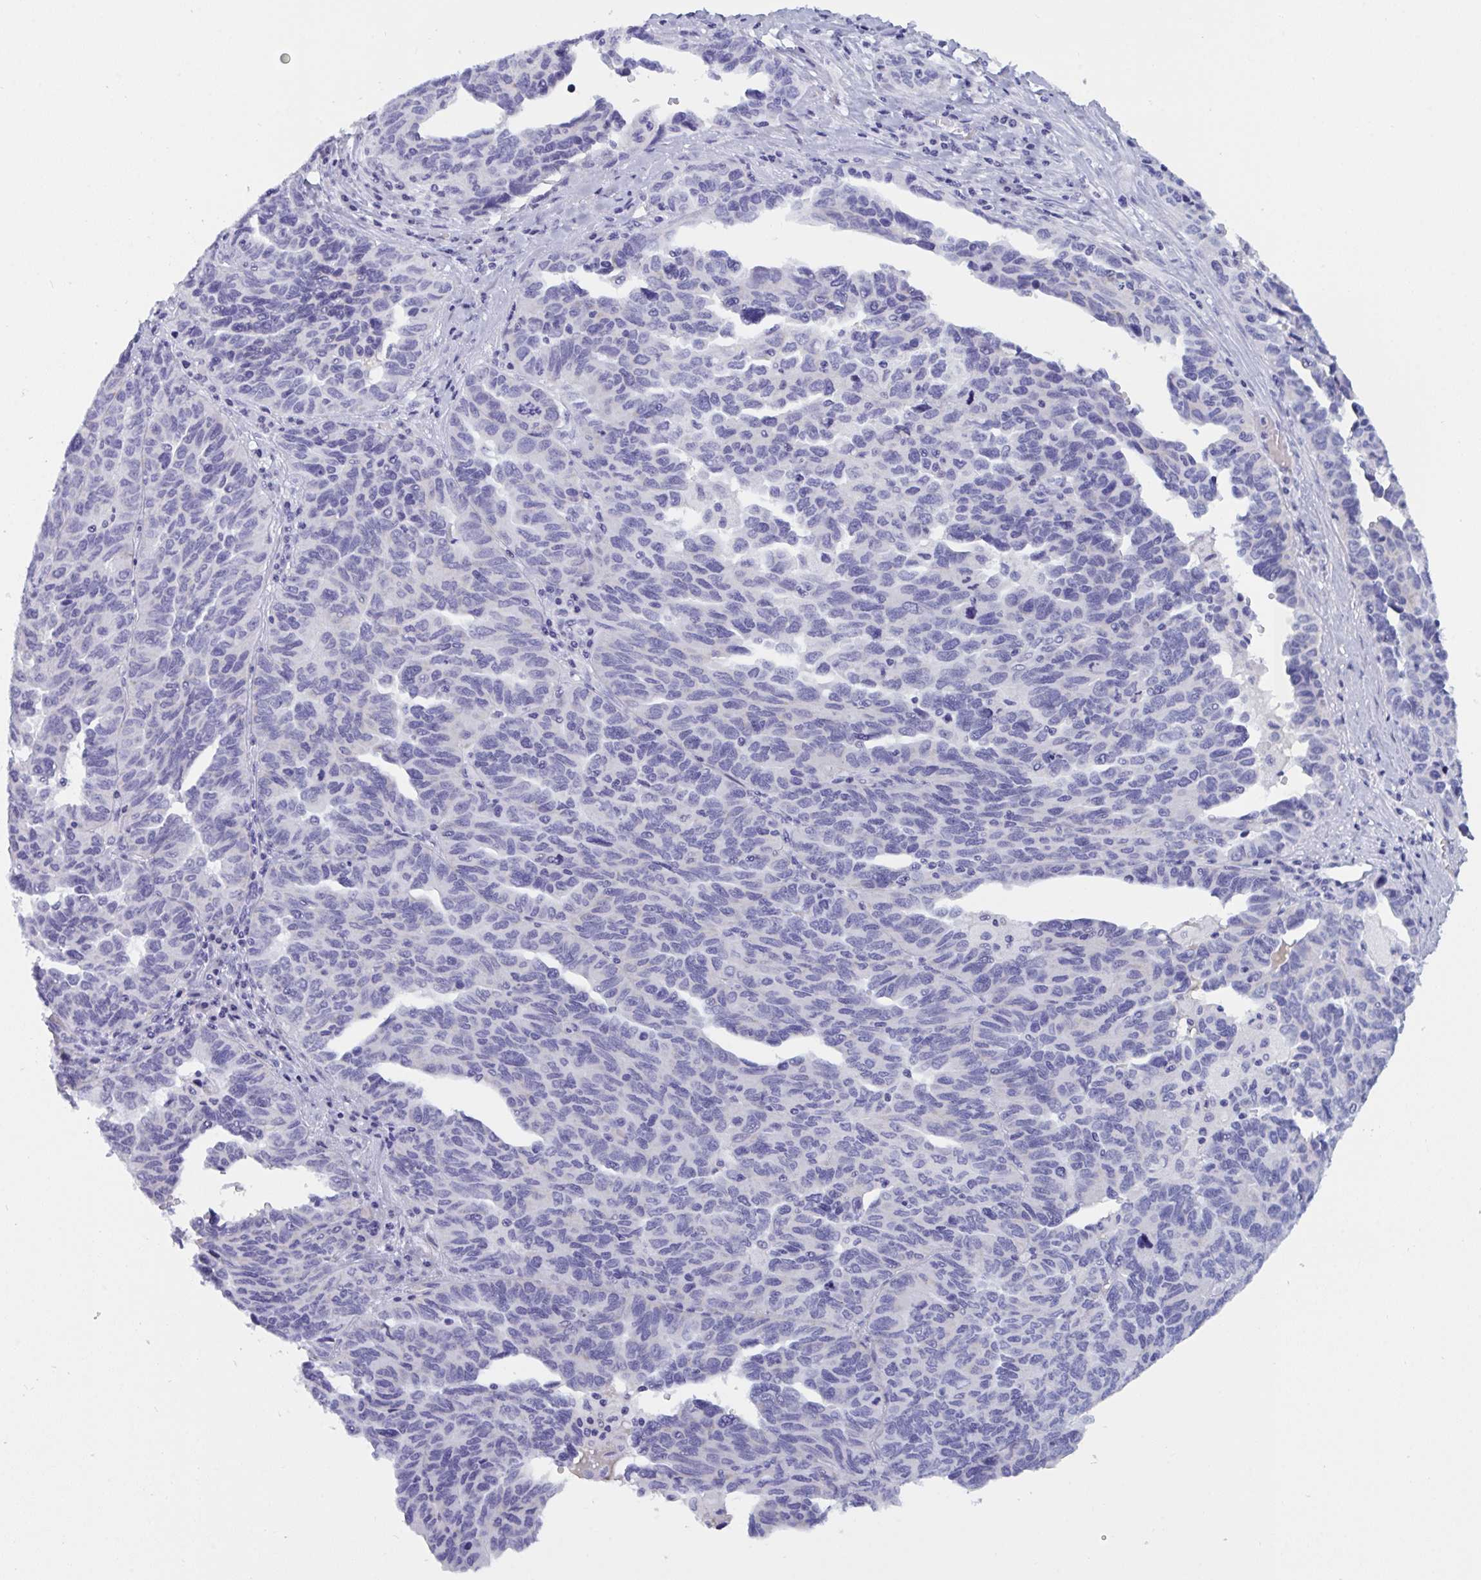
{"staining": {"intensity": "negative", "quantity": "none", "location": "none"}, "tissue": "ovarian cancer", "cell_type": "Tumor cells", "image_type": "cancer", "snomed": [{"axis": "morphology", "description": "Cystadenocarcinoma, serous, NOS"}, {"axis": "topography", "description": "Ovary"}], "caption": "Tumor cells show no significant protein positivity in serous cystadenocarcinoma (ovarian).", "gene": "OXLD1", "patient": {"sex": "female", "age": 64}}